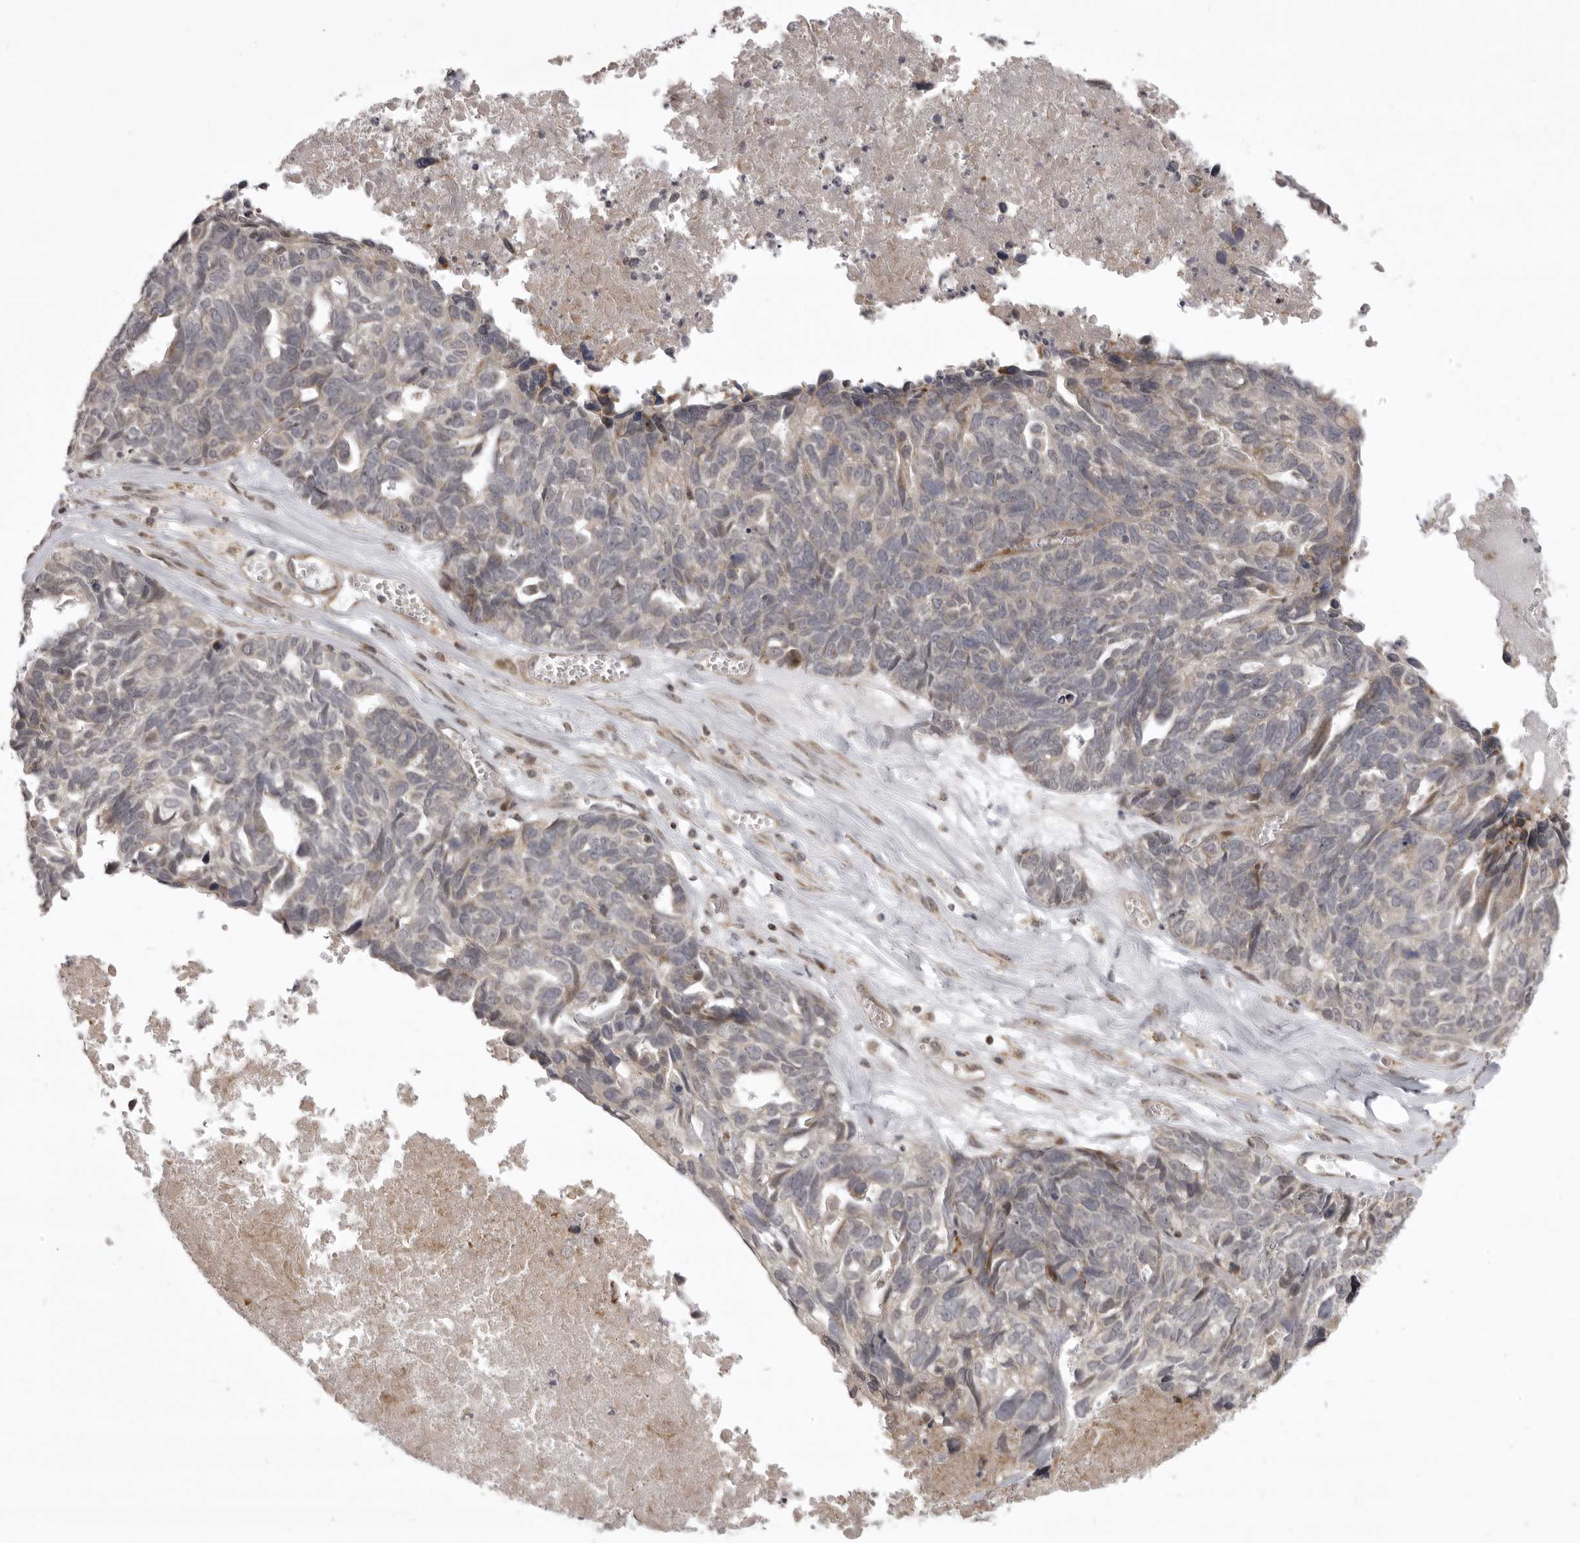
{"staining": {"intensity": "weak", "quantity": "25%-75%", "location": "cytoplasmic/membranous,nuclear"}, "tissue": "ovarian cancer", "cell_type": "Tumor cells", "image_type": "cancer", "snomed": [{"axis": "morphology", "description": "Cystadenocarcinoma, serous, NOS"}, {"axis": "topography", "description": "Ovary"}], "caption": "A low amount of weak cytoplasmic/membranous and nuclear staining is seen in about 25%-75% of tumor cells in ovarian cancer tissue.", "gene": "C1orf109", "patient": {"sex": "female", "age": 79}}